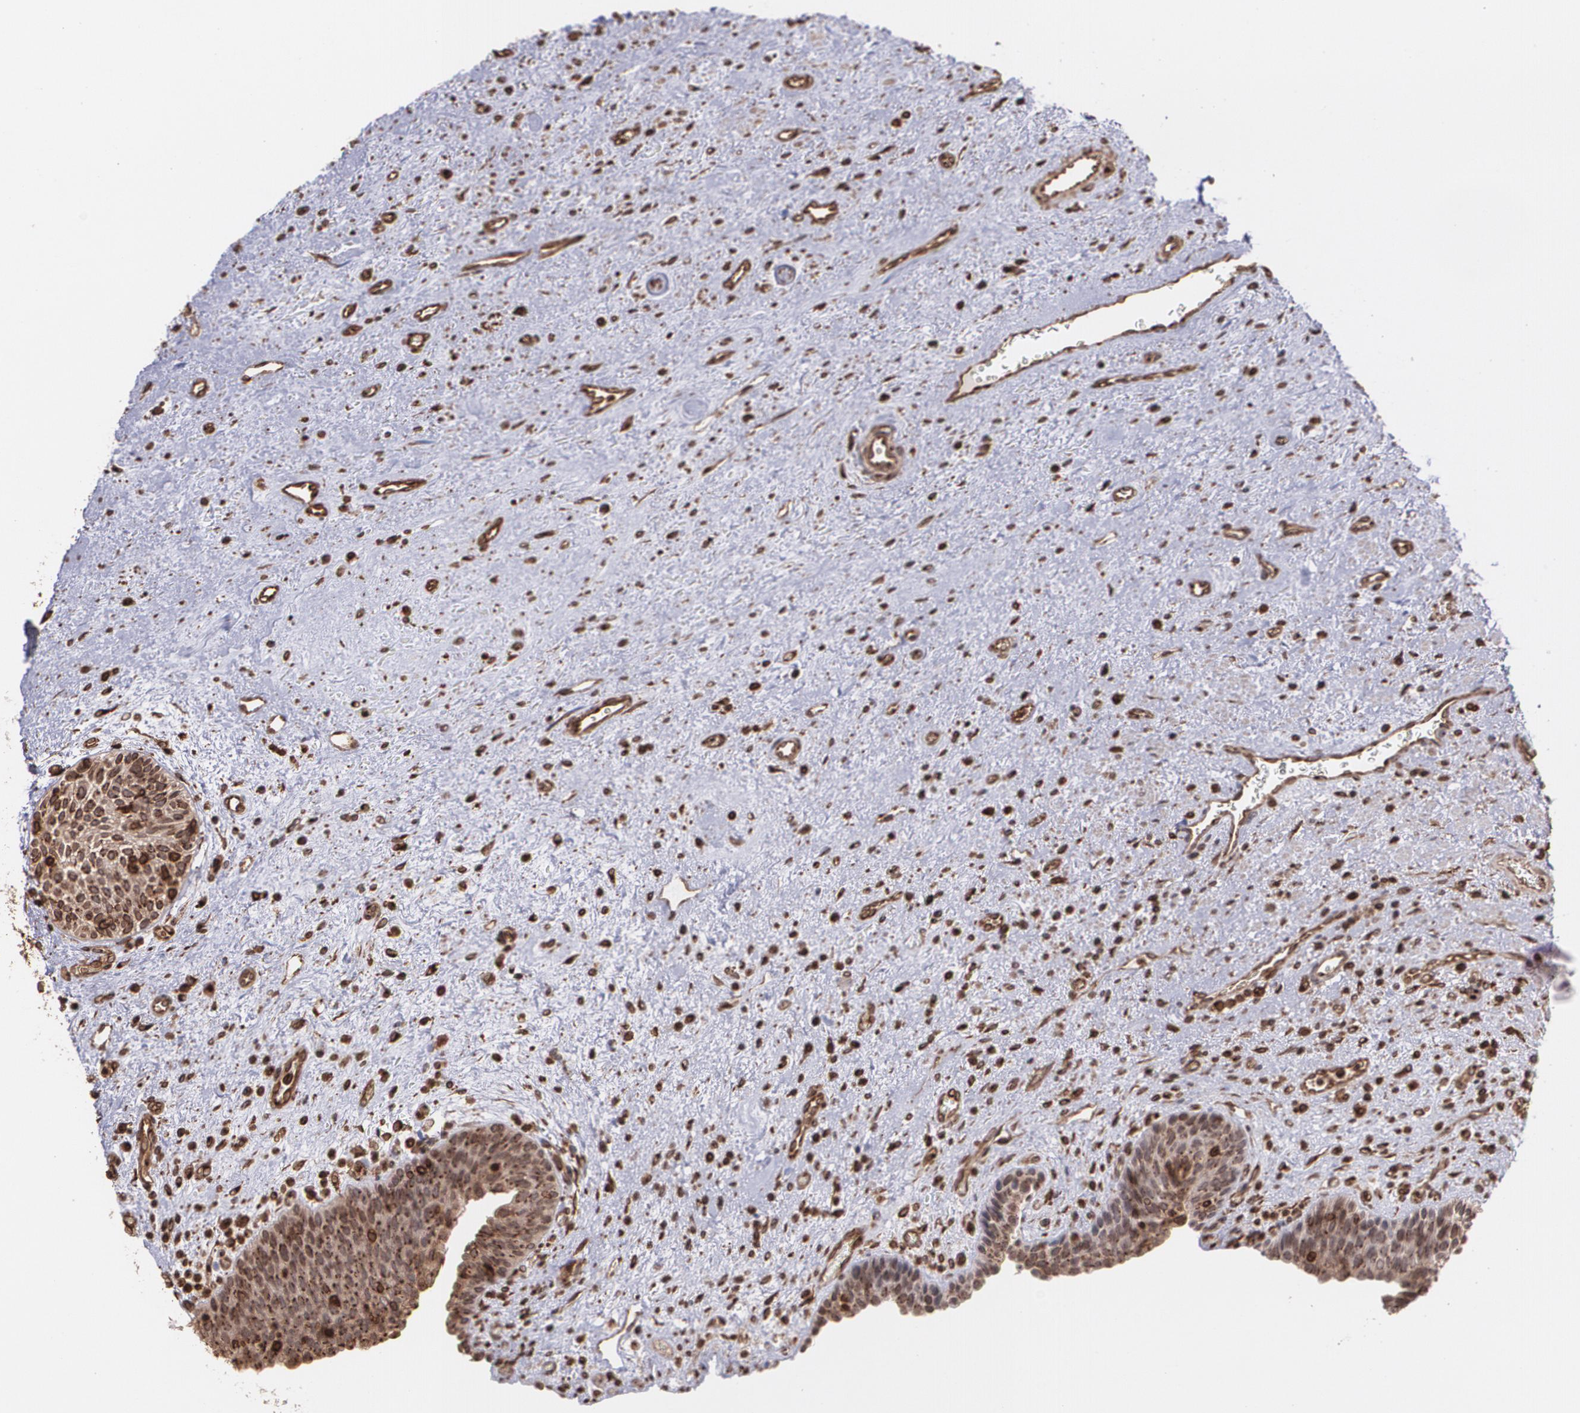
{"staining": {"intensity": "strong", "quantity": ">75%", "location": "cytoplasmic/membranous"}, "tissue": "urinary bladder", "cell_type": "Urothelial cells", "image_type": "normal", "snomed": [{"axis": "morphology", "description": "Normal tissue, NOS"}, {"axis": "topography", "description": "Urinary bladder"}], "caption": "High-power microscopy captured an IHC photomicrograph of unremarkable urinary bladder, revealing strong cytoplasmic/membranous positivity in approximately >75% of urothelial cells.", "gene": "TRIP11", "patient": {"sex": "male", "age": 48}}